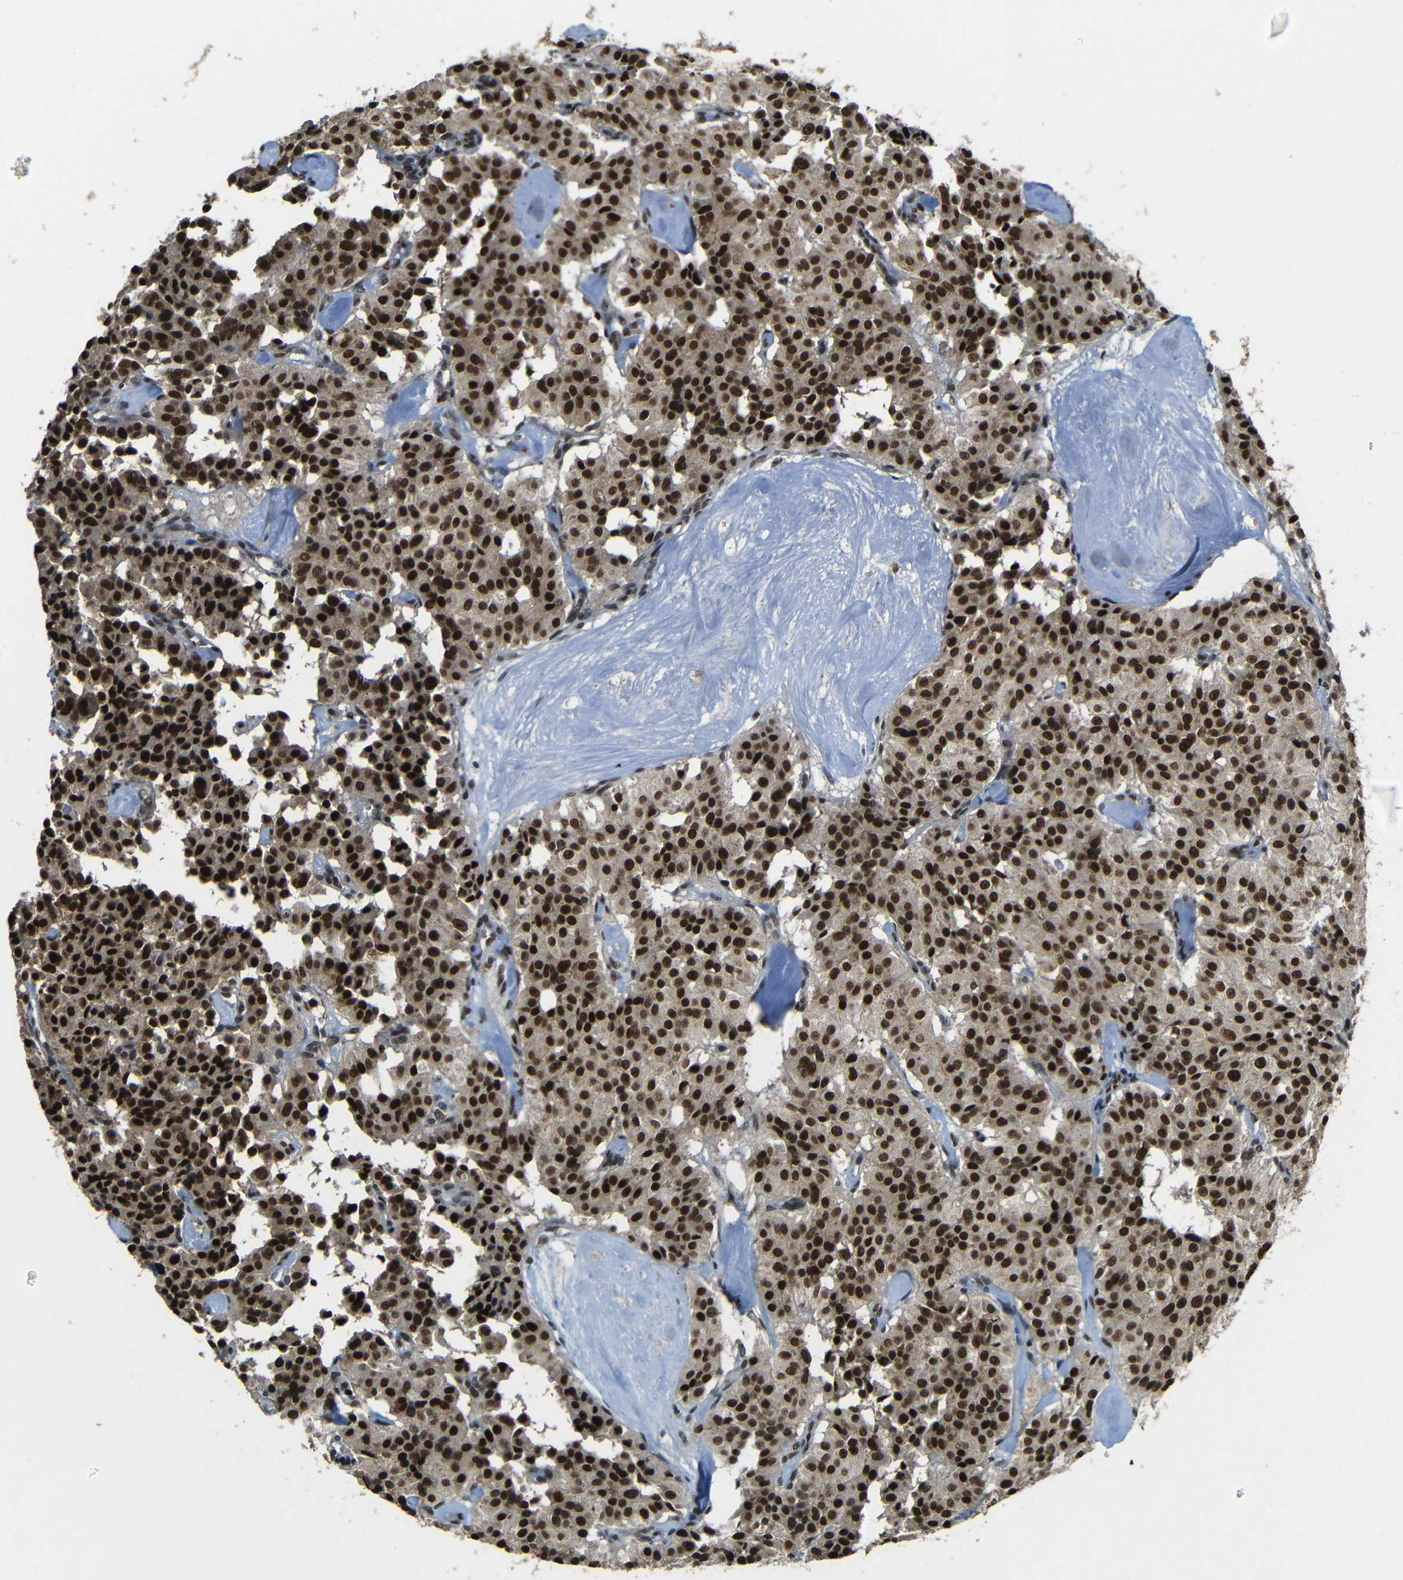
{"staining": {"intensity": "strong", "quantity": ">75%", "location": "cytoplasmic/membranous,nuclear"}, "tissue": "carcinoid", "cell_type": "Tumor cells", "image_type": "cancer", "snomed": [{"axis": "morphology", "description": "Carcinoid, malignant, NOS"}, {"axis": "topography", "description": "Lung"}], "caption": "About >75% of tumor cells in human carcinoid demonstrate strong cytoplasmic/membranous and nuclear protein staining as visualized by brown immunohistochemical staining.", "gene": "PSIP1", "patient": {"sex": "male", "age": 30}}